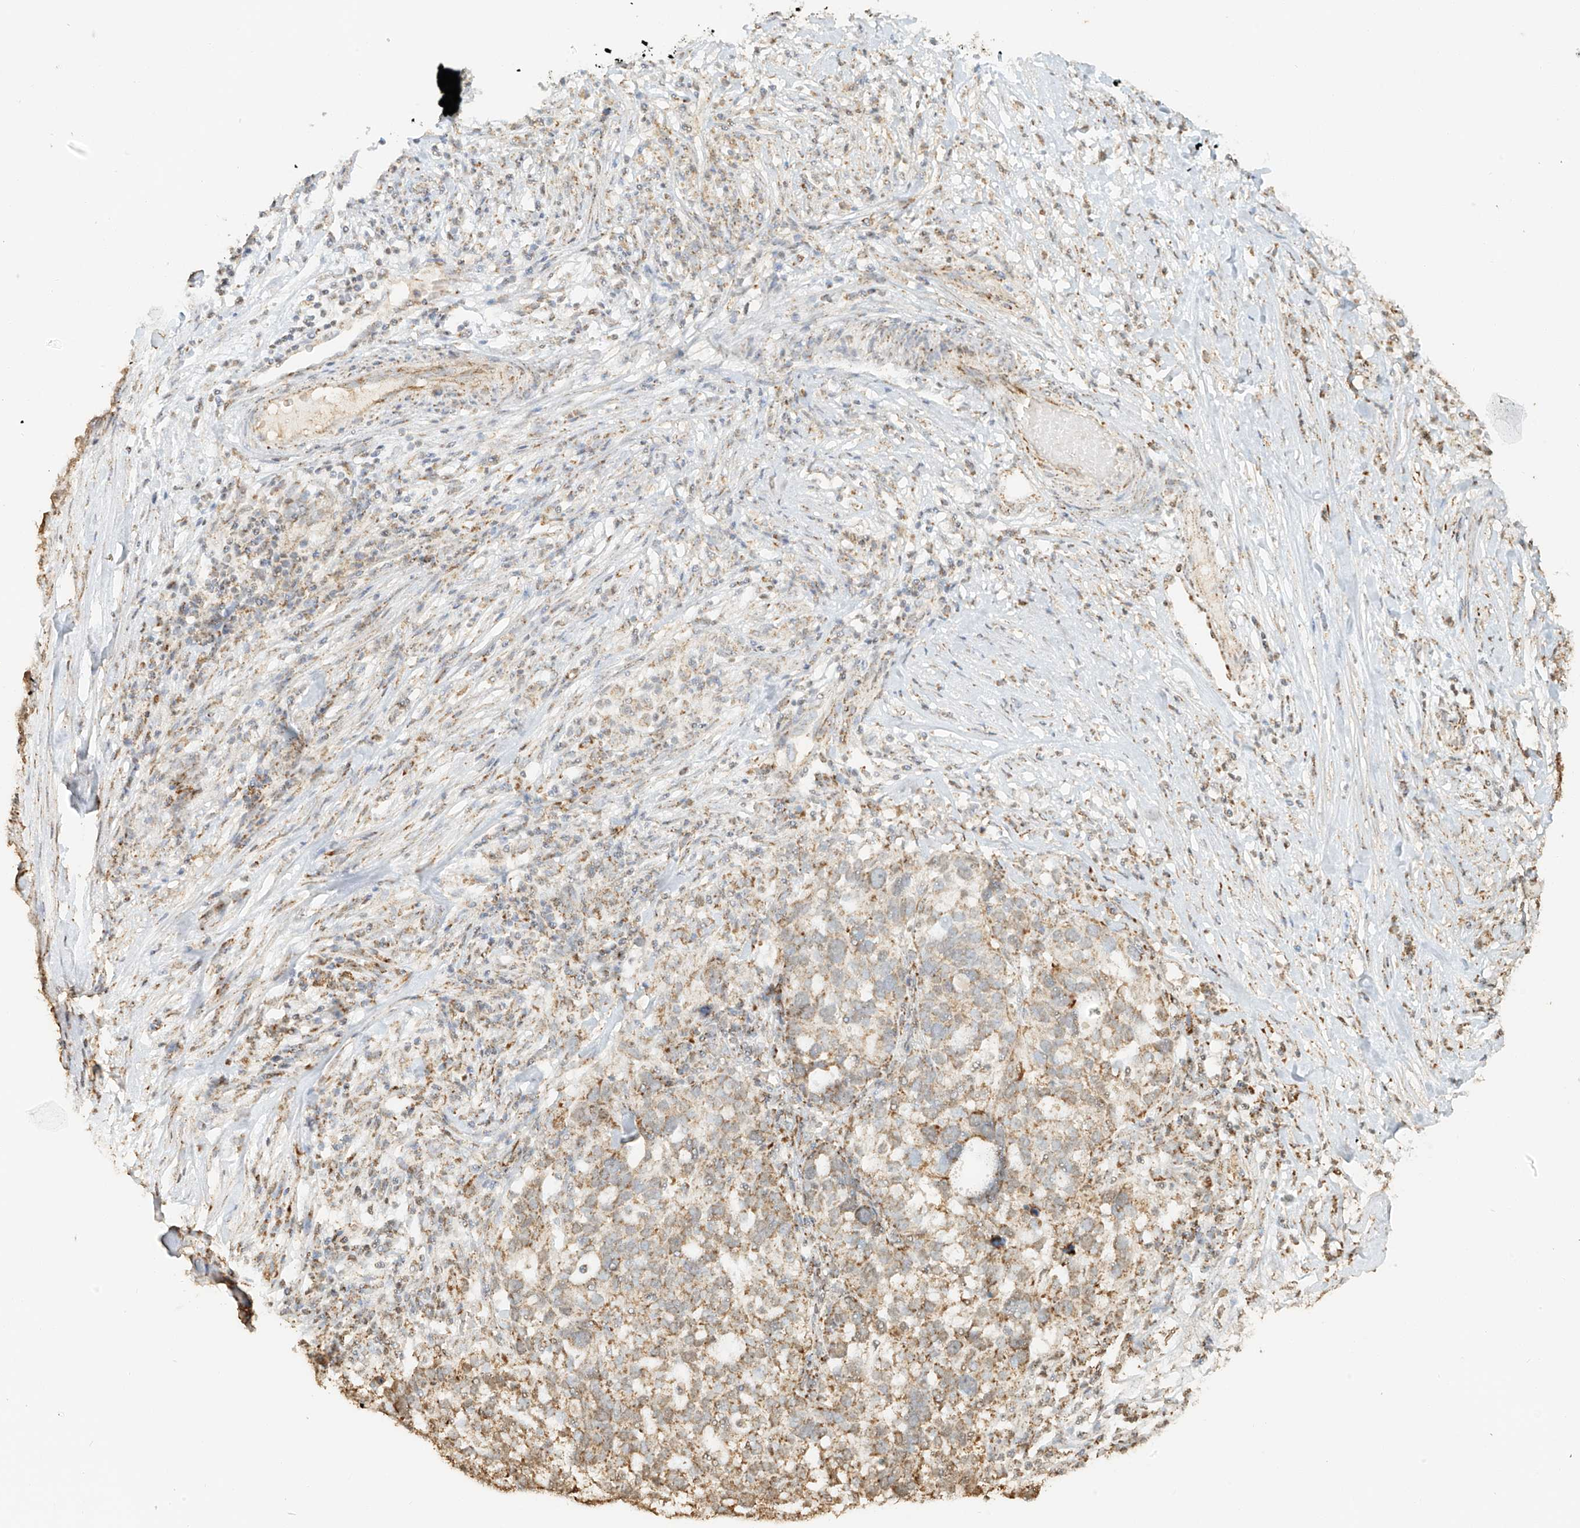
{"staining": {"intensity": "moderate", "quantity": "25%-75%", "location": "cytoplasmic/membranous"}, "tissue": "ovarian cancer", "cell_type": "Tumor cells", "image_type": "cancer", "snomed": [{"axis": "morphology", "description": "Cystadenocarcinoma, serous, NOS"}, {"axis": "topography", "description": "Ovary"}], "caption": "Ovarian serous cystadenocarcinoma stained with DAB IHC demonstrates medium levels of moderate cytoplasmic/membranous staining in about 25%-75% of tumor cells.", "gene": "MIPEP", "patient": {"sex": "female", "age": 59}}